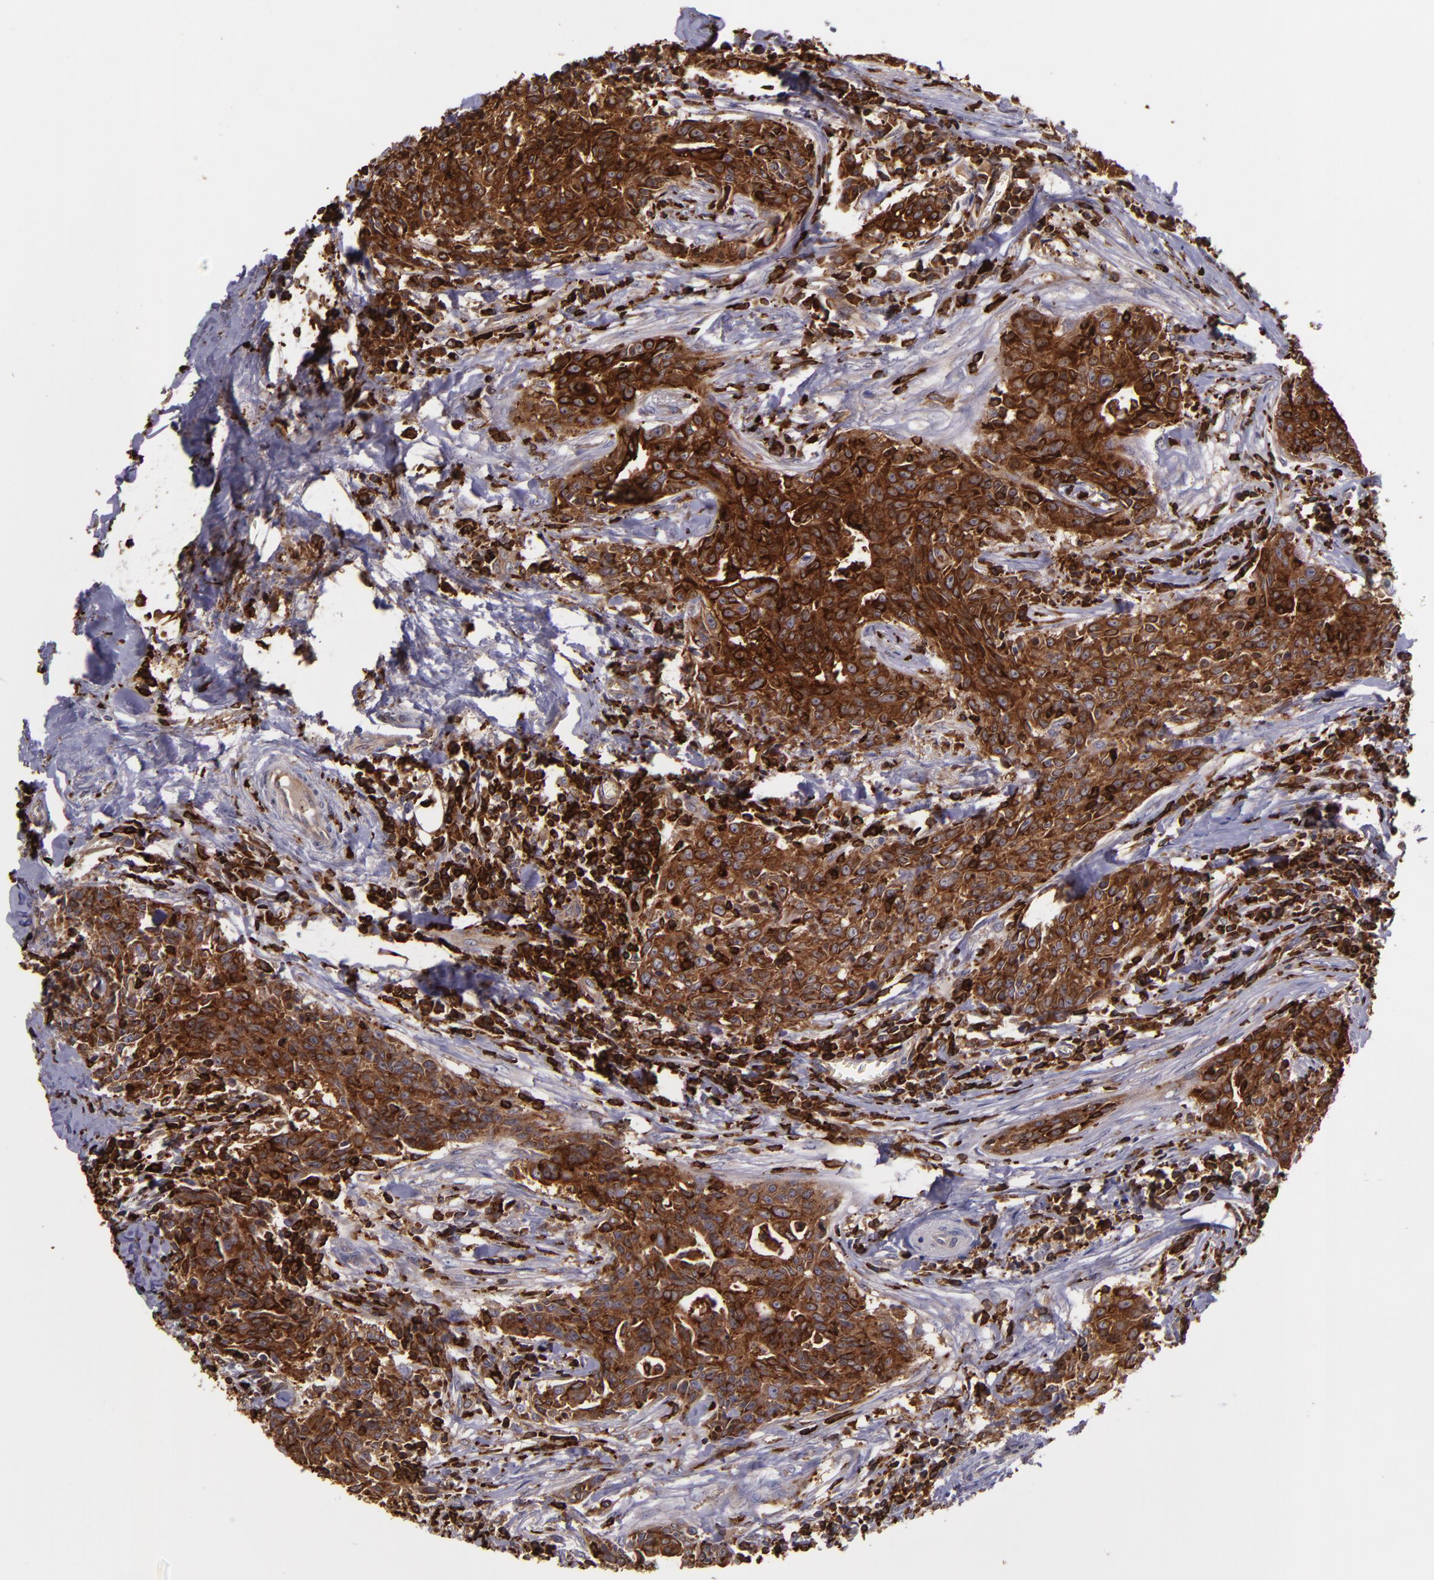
{"staining": {"intensity": "strong", "quantity": ">75%", "location": "cytoplasmic/membranous"}, "tissue": "breast cancer", "cell_type": "Tumor cells", "image_type": "cancer", "snomed": [{"axis": "morphology", "description": "Duct carcinoma"}, {"axis": "topography", "description": "Breast"}], "caption": "The image reveals a brown stain indicating the presence of a protein in the cytoplasmic/membranous of tumor cells in breast cancer. The staining is performed using DAB (3,3'-diaminobenzidine) brown chromogen to label protein expression. The nuclei are counter-stained blue using hematoxylin.", "gene": "SLC9A3R1", "patient": {"sex": "female", "age": 50}}